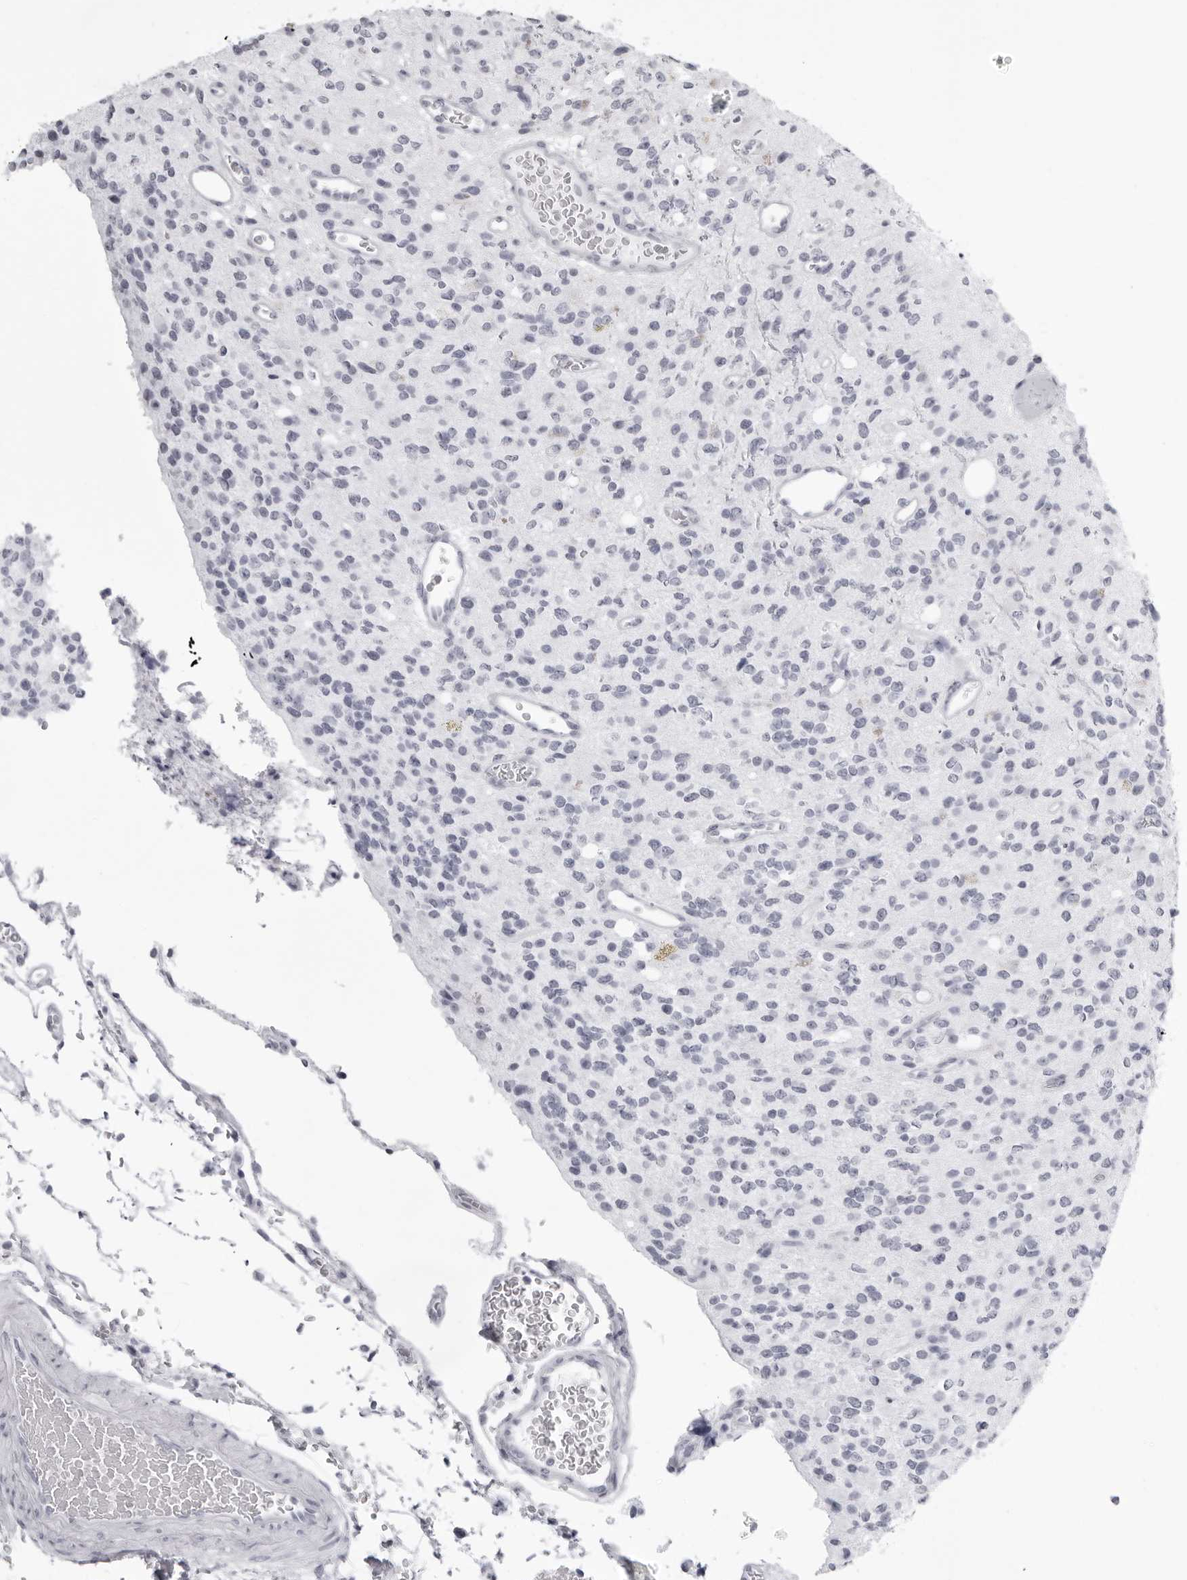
{"staining": {"intensity": "negative", "quantity": "none", "location": "none"}, "tissue": "glioma", "cell_type": "Tumor cells", "image_type": "cancer", "snomed": [{"axis": "morphology", "description": "Glioma, malignant, High grade"}, {"axis": "topography", "description": "Brain"}], "caption": "DAB (3,3'-diaminobenzidine) immunohistochemical staining of human malignant high-grade glioma displays no significant positivity in tumor cells.", "gene": "UROD", "patient": {"sex": "male", "age": 34}}